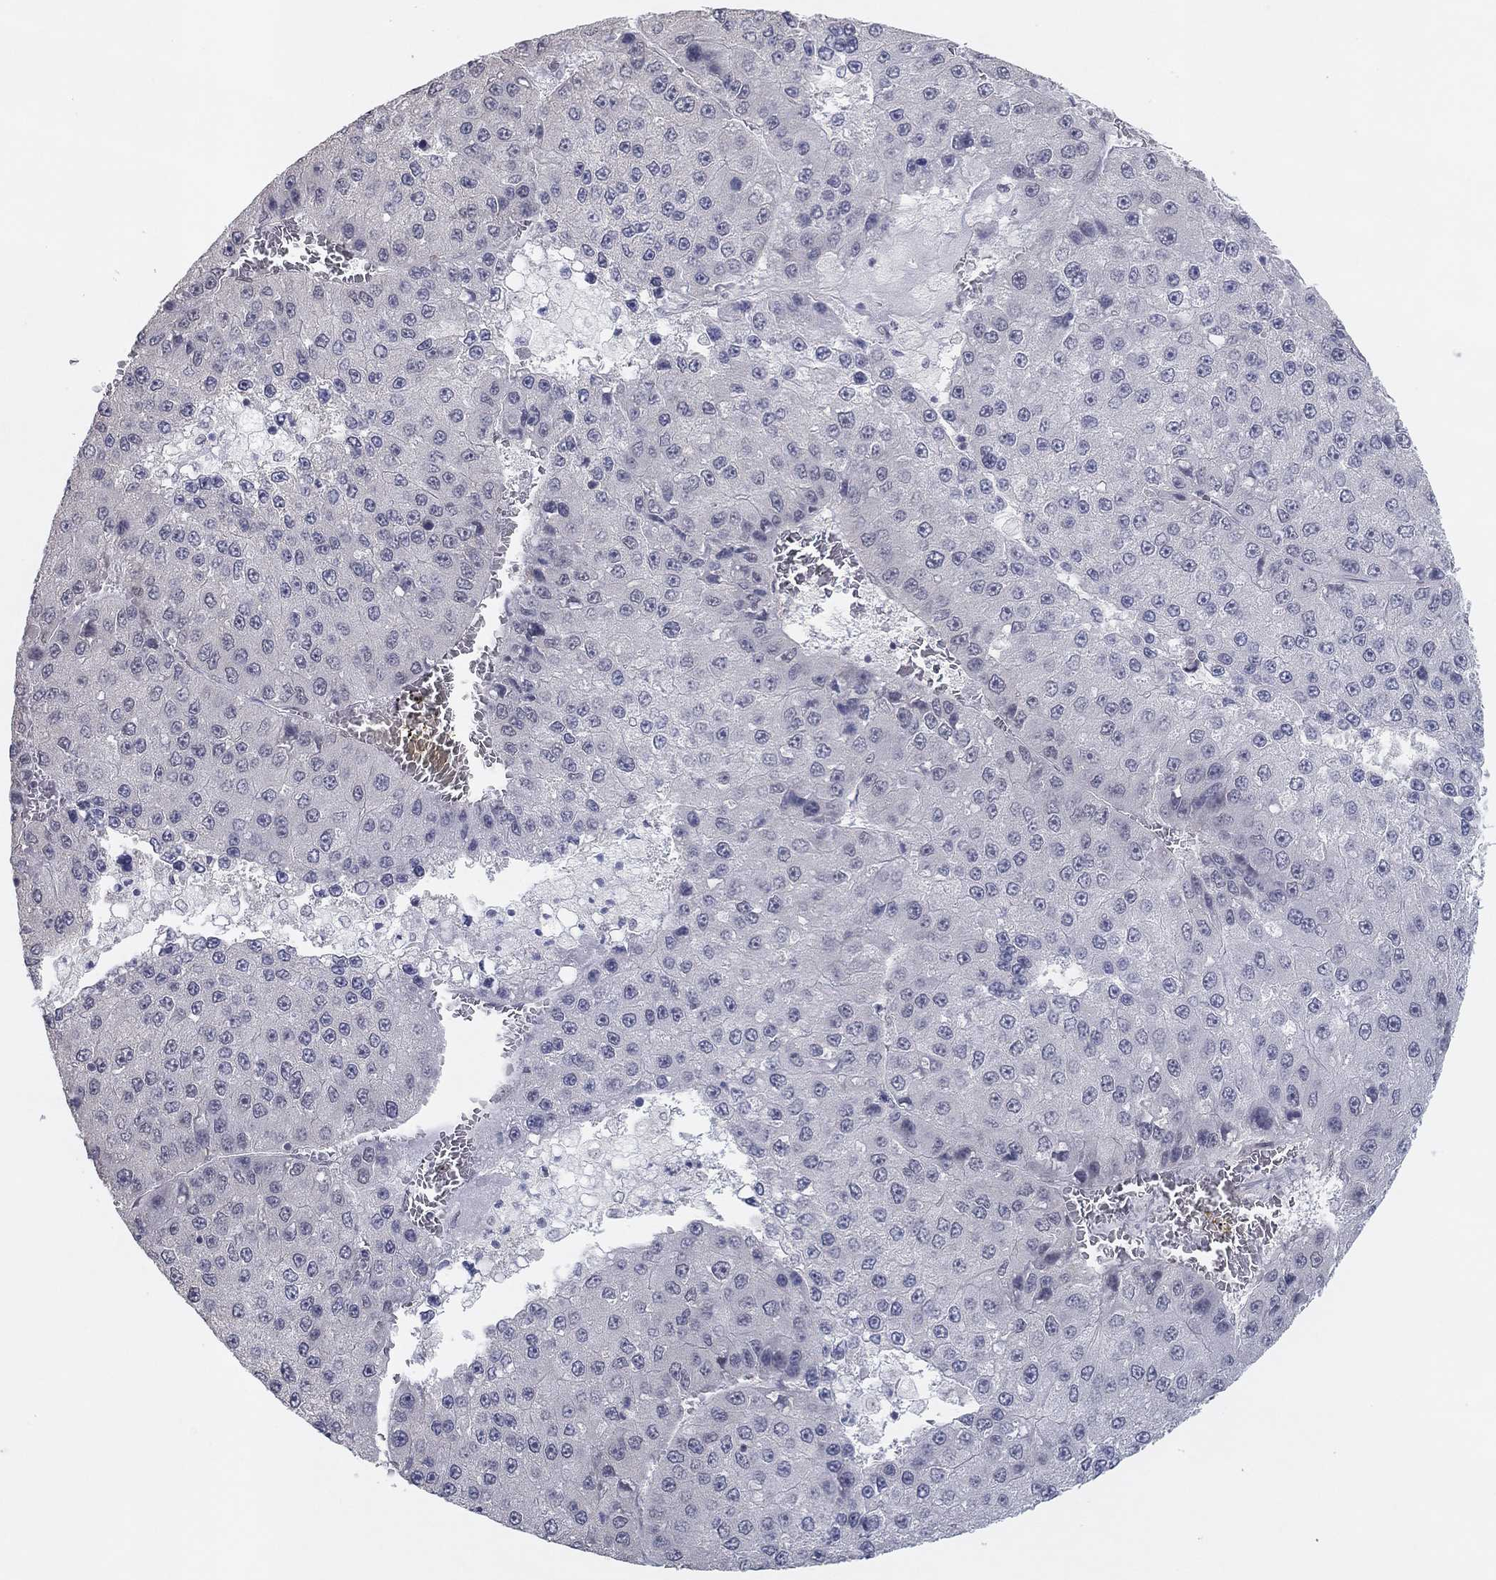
{"staining": {"intensity": "negative", "quantity": "none", "location": "none"}, "tissue": "liver cancer", "cell_type": "Tumor cells", "image_type": "cancer", "snomed": [{"axis": "morphology", "description": "Carcinoma, Hepatocellular, NOS"}, {"axis": "topography", "description": "Liver"}], "caption": "IHC image of hepatocellular carcinoma (liver) stained for a protein (brown), which shows no positivity in tumor cells.", "gene": "SLC22A2", "patient": {"sex": "female", "age": 73}}